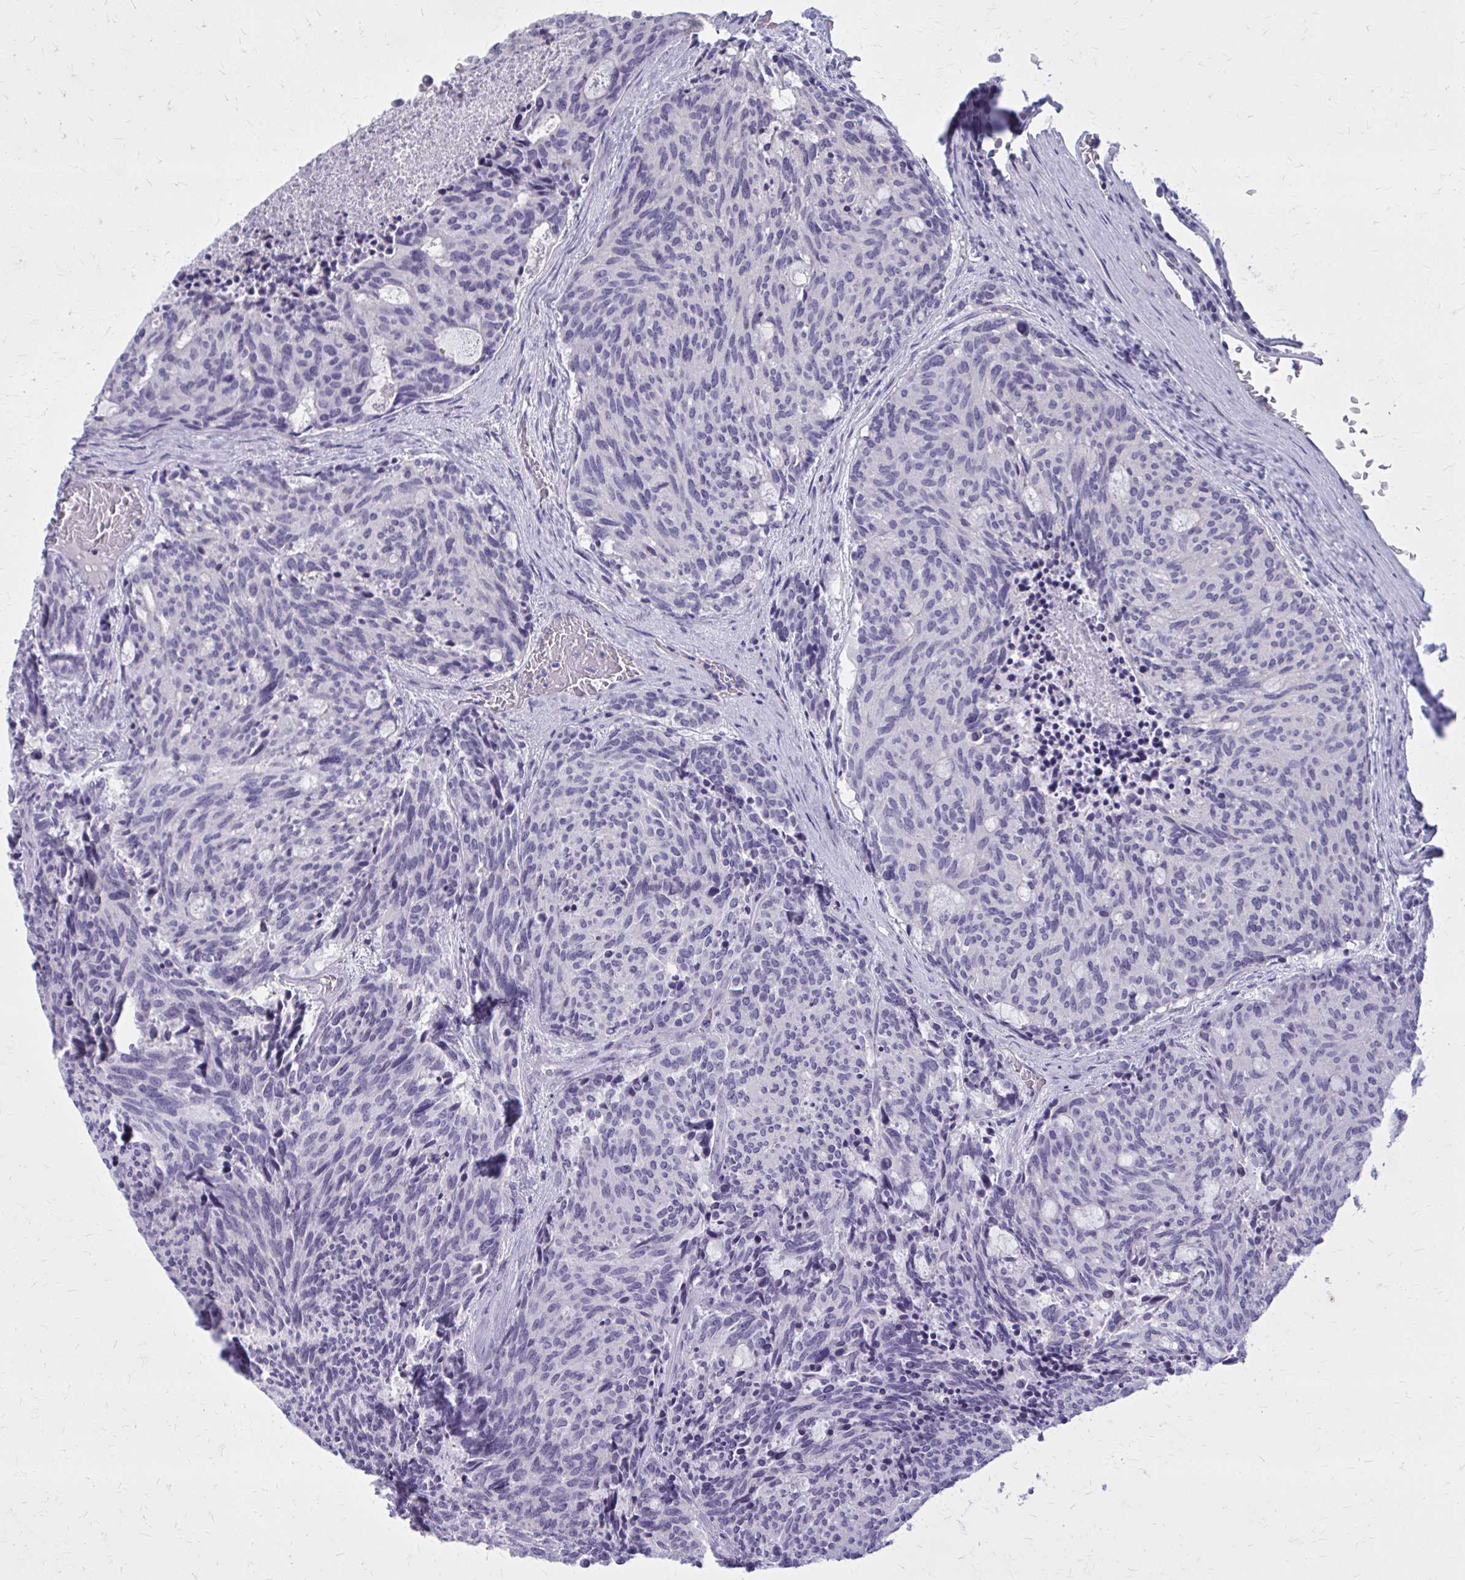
{"staining": {"intensity": "negative", "quantity": "none", "location": "none"}, "tissue": "carcinoid", "cell_type": "Tumor cells", "image_type": "cancer", "snomed": [{"axis": "morphology", "description": "Carcinoid, malignant, NOS"}, {"axis": "topography", "description": "Pancreas"}], "caption": "Carcinoid (malignant) stained for a protein using immunohistochemistry demonstrates no positivity tumor cells.", "gene": "OR4A47", "patient": {"sex": "female", "age": 54}}